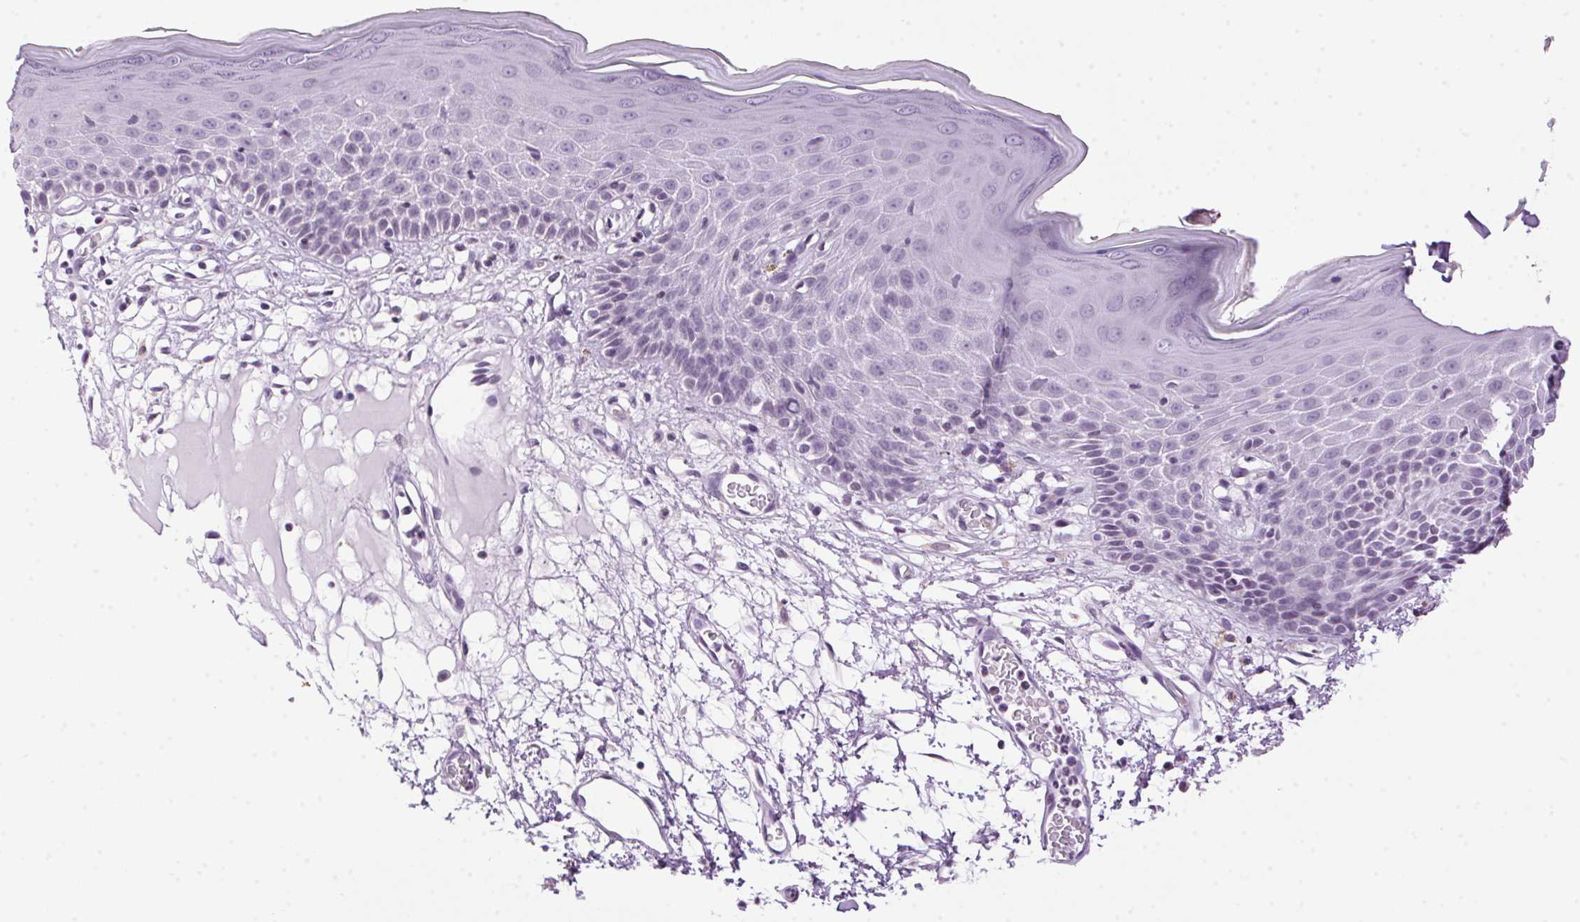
{"staining": {"intensity": "weak", "quantity": "<25%", "location": "cytoplasmic/membranous"}, "tissue": "skin", "cell_type": "Epidermal cells", "image_type": "normal", "snomed": [{"axis": "morphology", "description": "Normal tissue, NOS"}, {"axis": "topography", "description": "Vulva"}], "caption": "IHC image of benign skin stained for a protein (brown), which exhibits no positivity in epidermal cells. (Brightfield microscopy of DAB immunohistochemistry at high magnification).", "gene": "TMEM88B", "patient": {"sex": "female", "age": 68}}